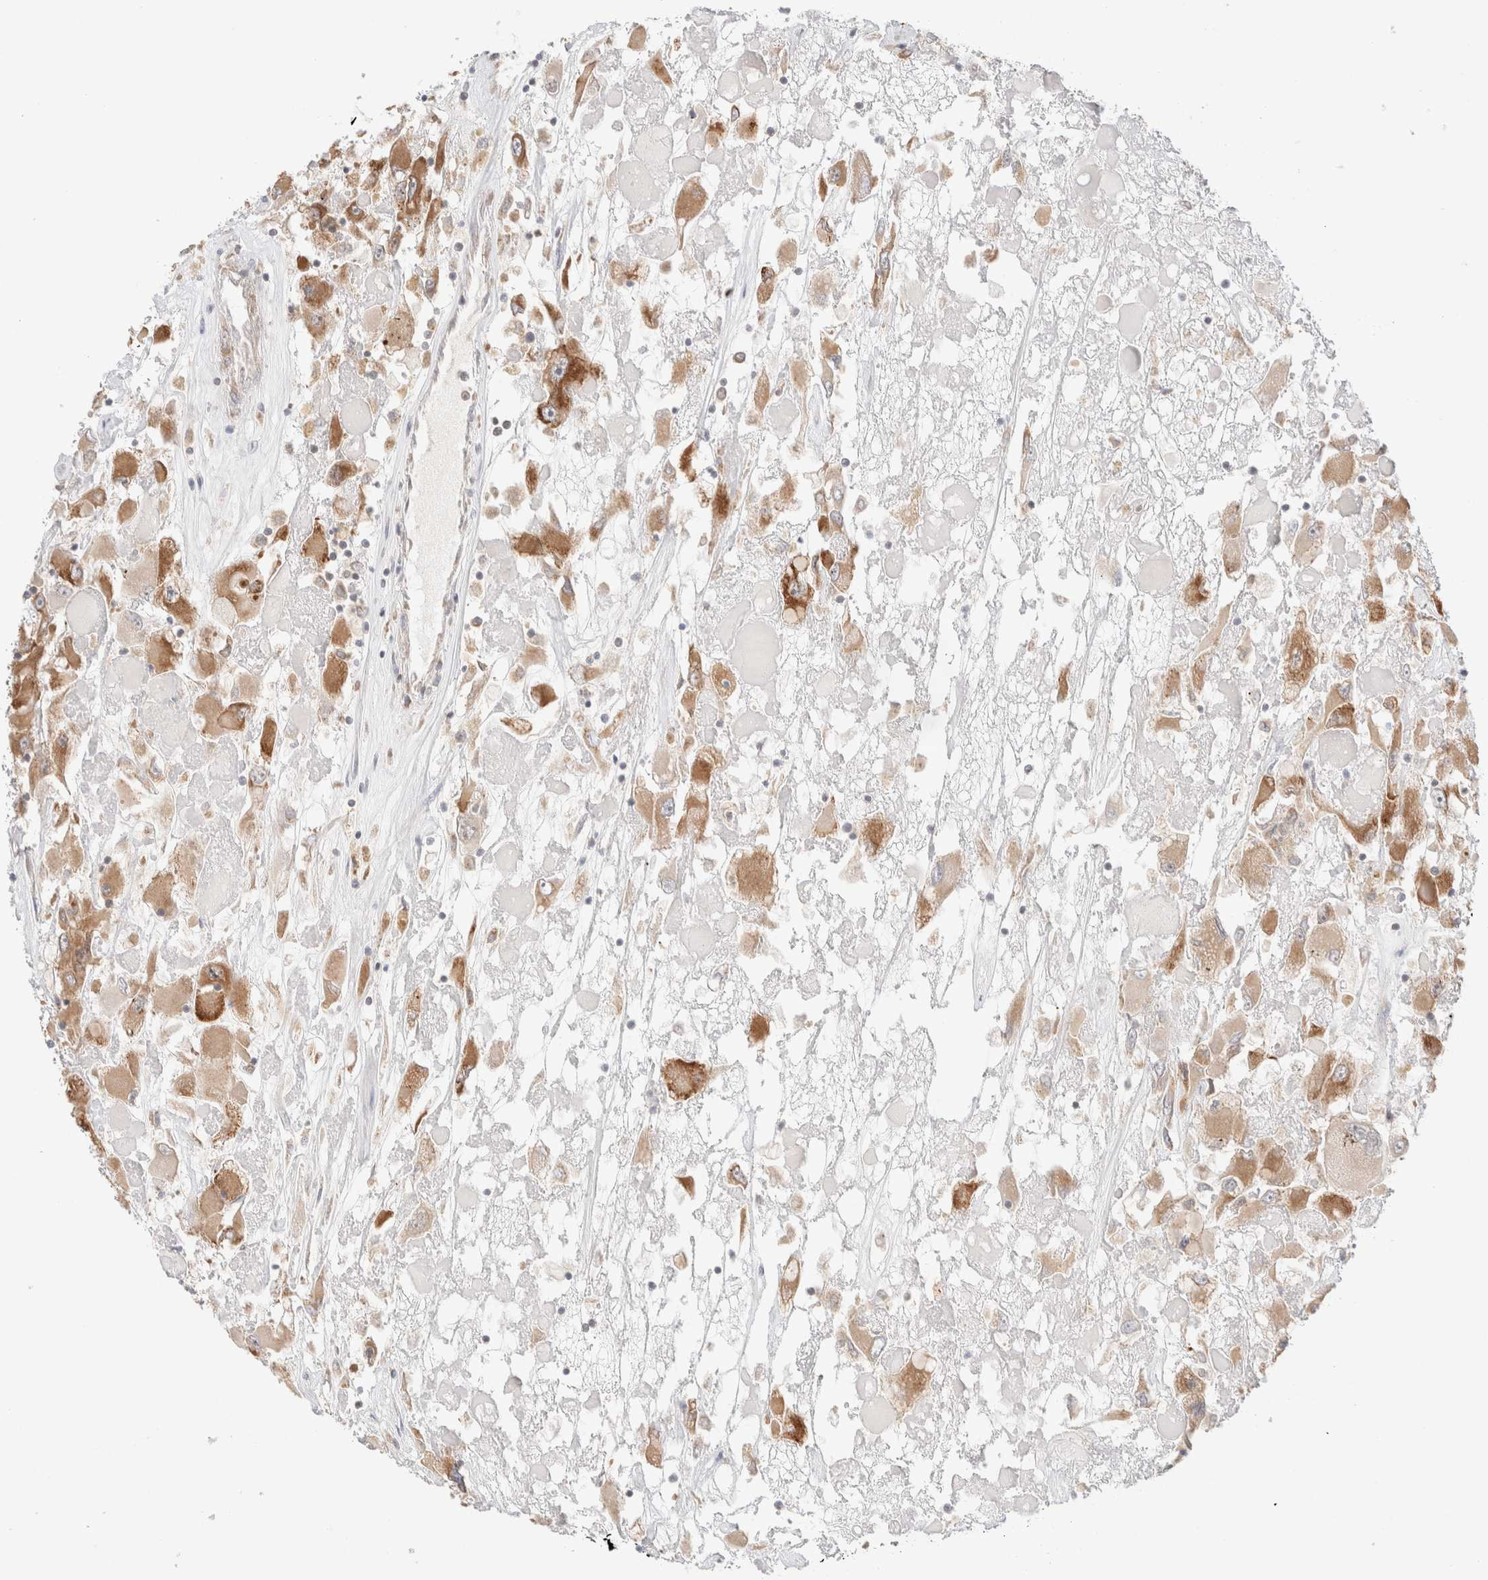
{"staining": {"intensity": "moderate", "quantity": ">75%", "location": "cytoplasmic/membranous"}, "tissue": "renal cancer", "cell_type": "Tumor cells", "image_type": "cancer", "snomed": [{"axis": "morphology", "description": "Adenocarcinoma, NOS"}, {"axis": "topography", "description": "Kidney"}], "caption": "High-magnification brightfield microscopy of renal cancer (adenocarcinoma) stained with DAB (3,3'-diaminobenzidine) (brown) and counterstained with hematoxylin (blue). tumor cells exhibit moderate cytoplasmic/membranous expression is seen in approximately>75% of cells.", "gene": "XKR4", "patient": {"sex": "female", "age": 52}}